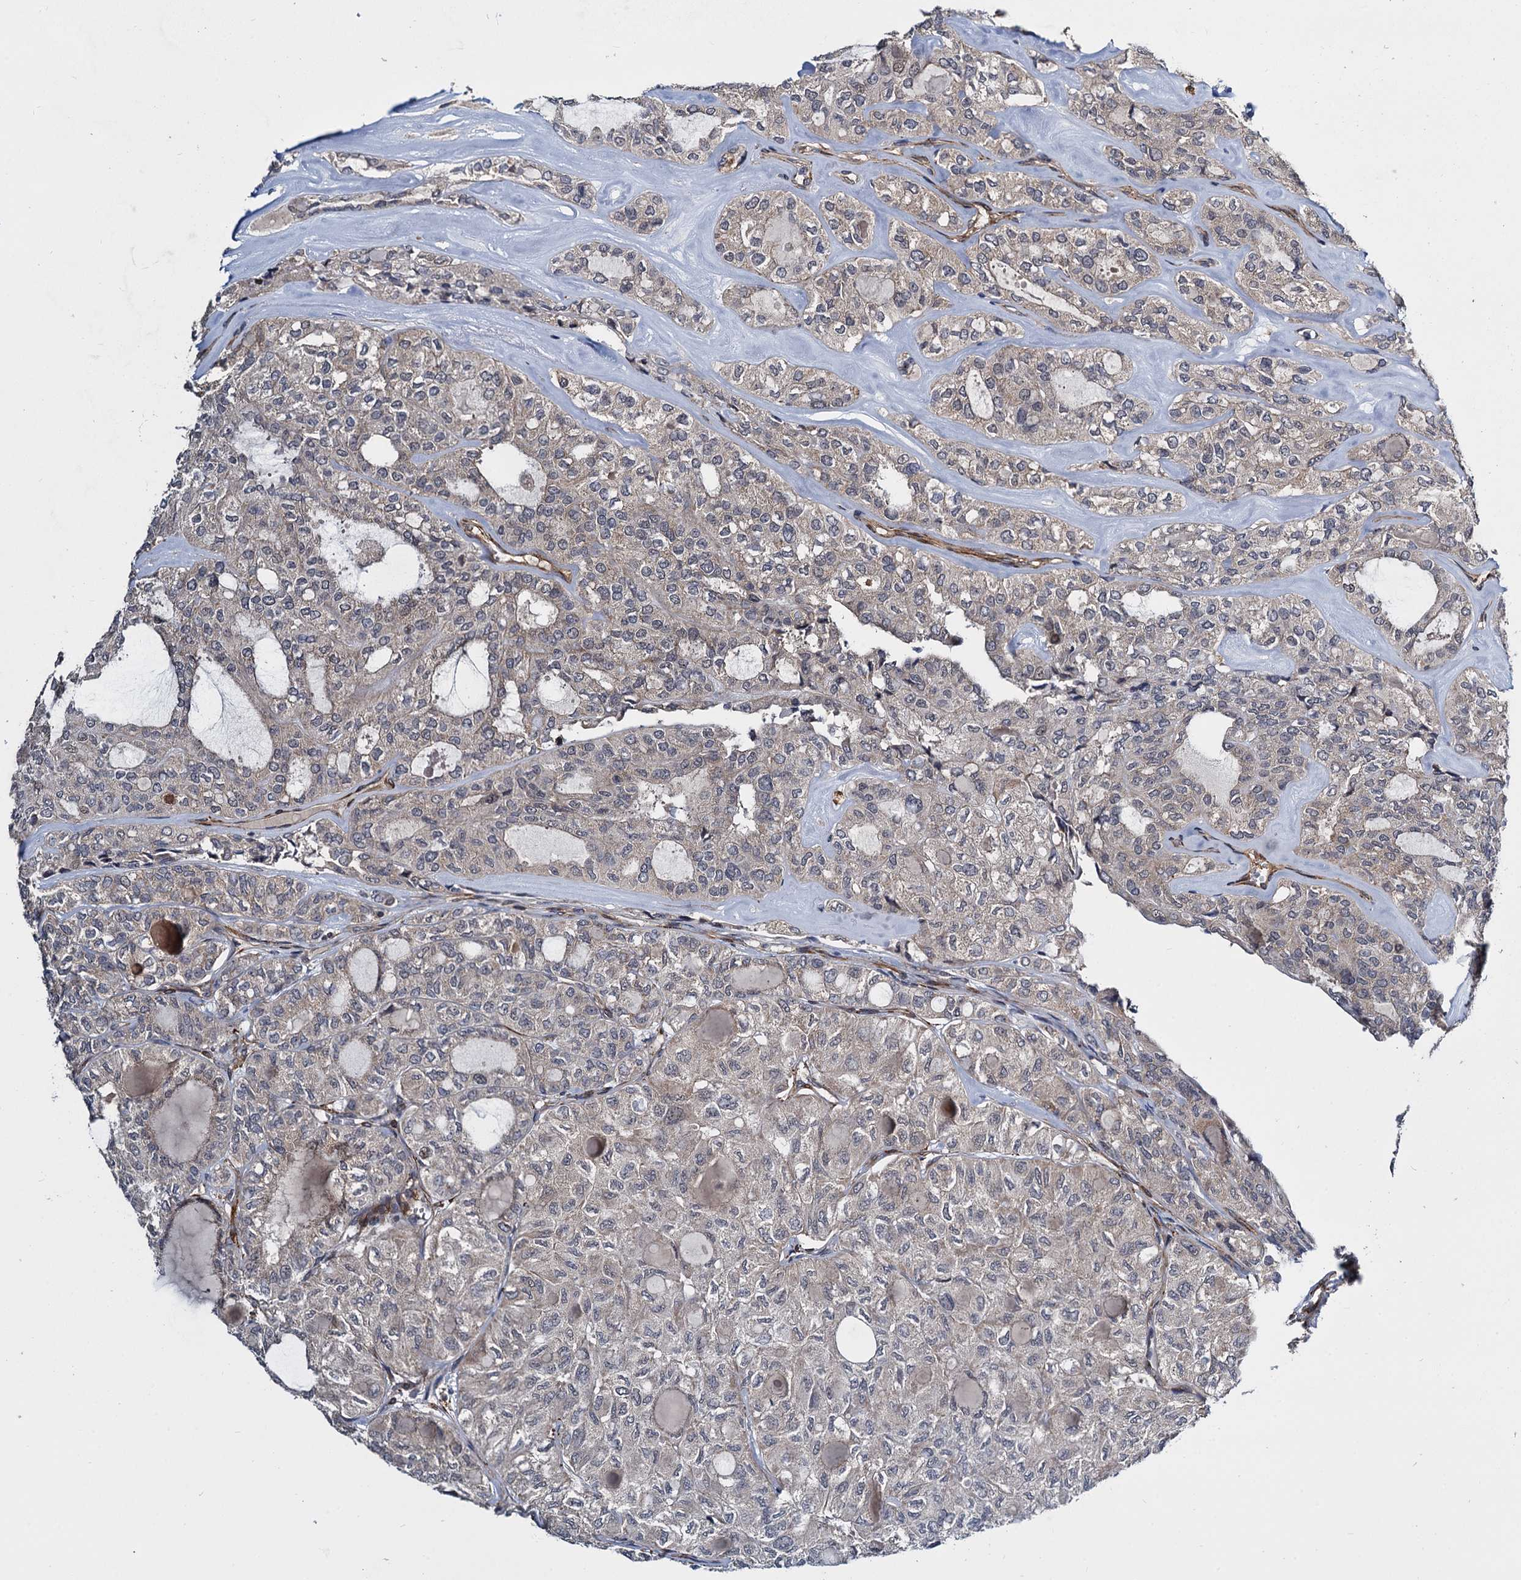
{"staining": {"intensity": "weak", "quantity": ">75%", "location": "cytoplasmic/membranous"}, "tissue": "thyroid cancer", "cell_type": "Tumor cells", "image_type": "cancer", "snomed": [{"axis": "morphology", "description": "Follicular adenoma carcinoma, NOS"}, {"axis": "topography", "description": "Thyroid gland"}], "caption": "This image reveals IHC staining of thyroid follicular adenoma carcinoma, with low weak cytoplasmic/membranous expression in about >75% of tumor cells.", "gene": "ARHGAP42", "patient": {"sex": "male", "age": 75}}